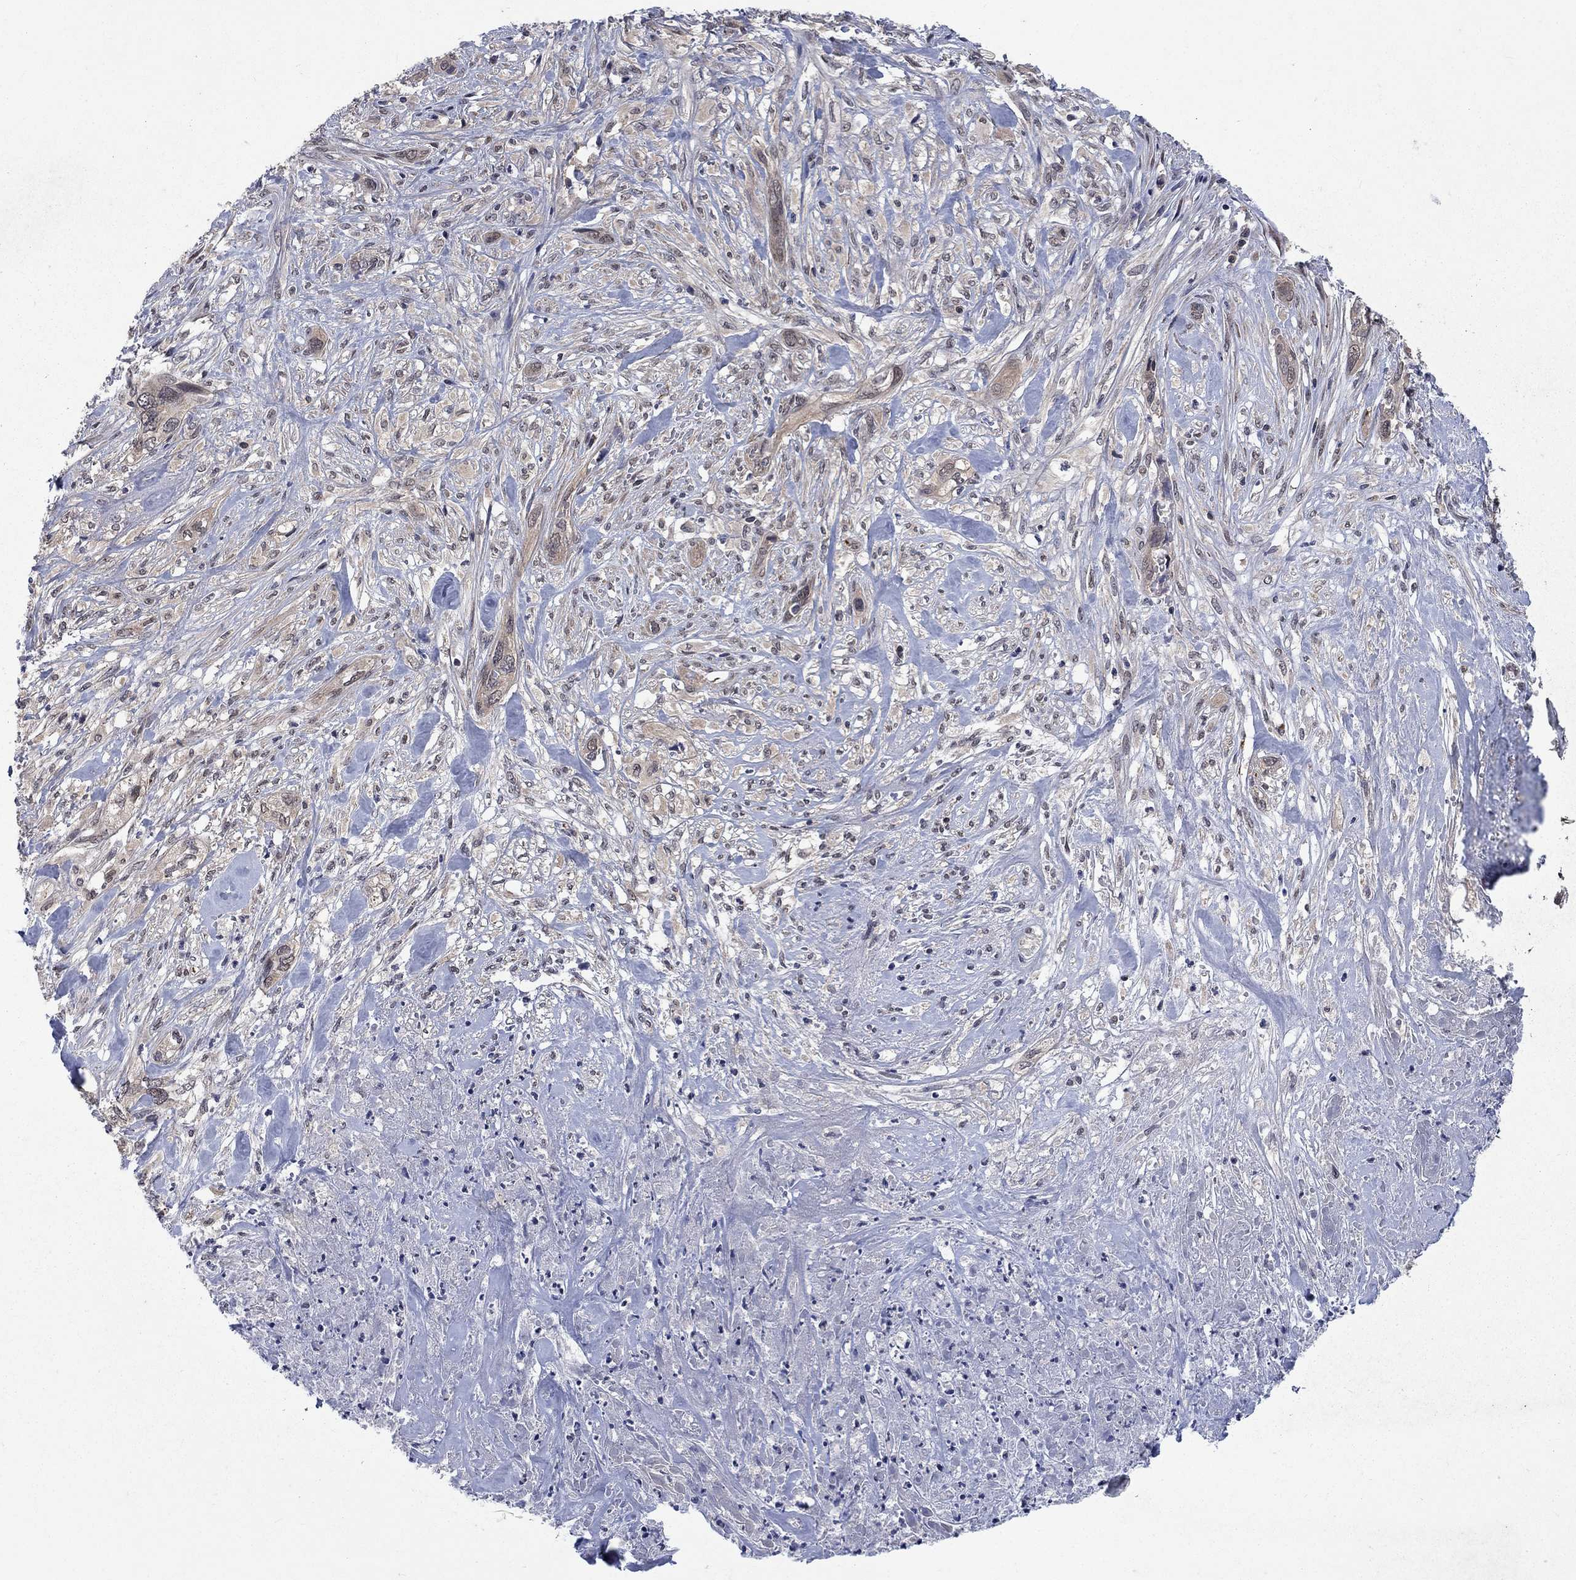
{"staining": {"intensity": "weak", "quantity": "25%-75%", "location": "cytoplasmic/membranous"}, "tissue": "cervical cancer", "cell_type": "Tumor cells", "image_type": "cancer", "snomed": [{"axis": "morphology", "description": "Squamous cell carcinoma, NOS"}, {"axis": "topography", "description": "Cervix"}], "caption": "Weak cytoplasmic/membranous protein positivity is identified in approximately 25%-75% of tumor cells in cervical squamous cell carcinoma. (Brightfield microscopy of DAB IHC at high magnification).", "gene": "IAH1", "patient": {"sex": "female", "age": 57}}